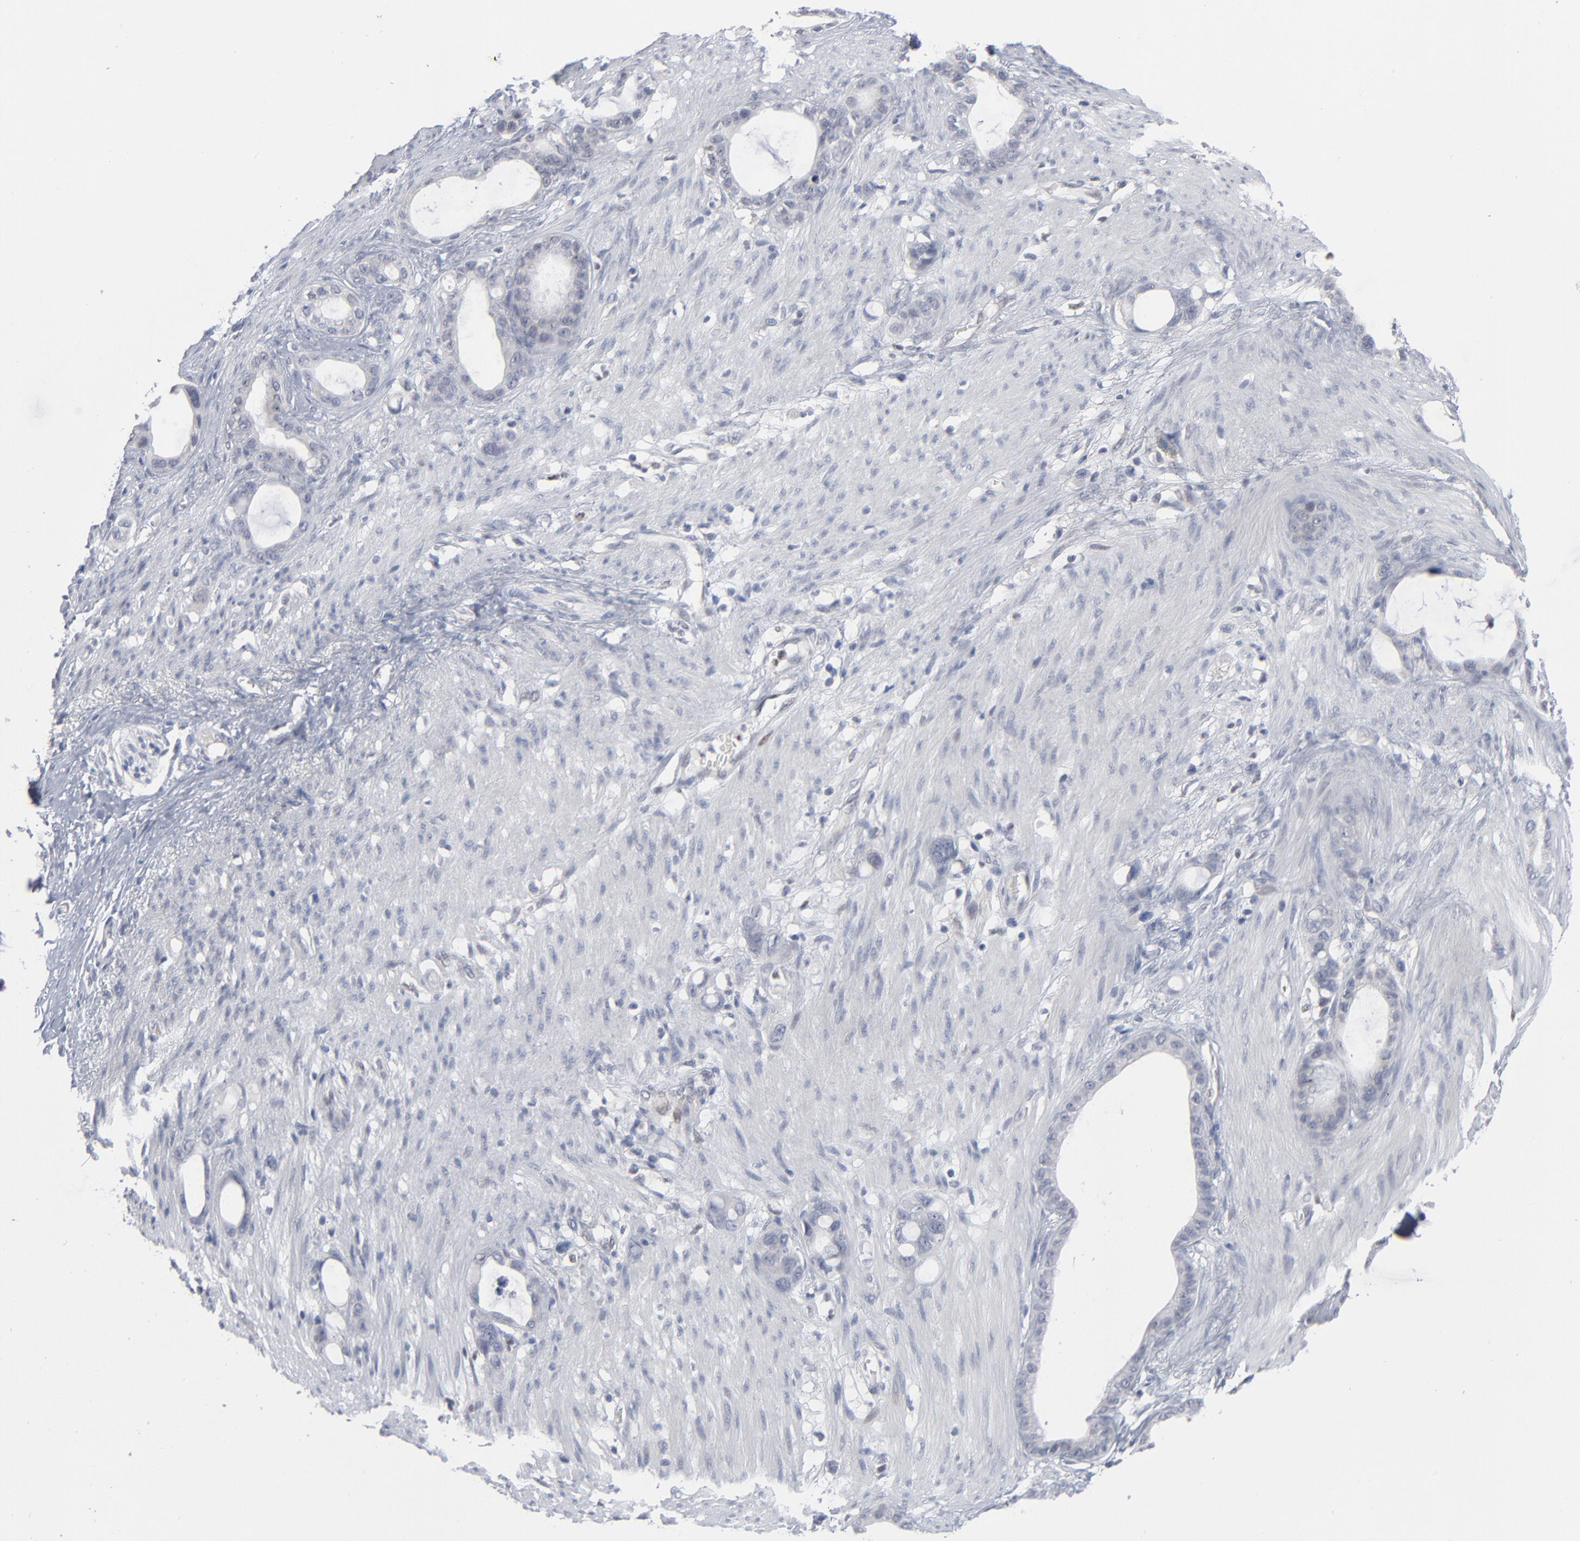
{"staining": {"intensity": "negative", "quantity": "none", "location": "none"}, "tissue": "stomach cancer", "cell_type": "Tumor cells", "image_type": "cancer", "snomed": [{"axis": "morphology", "description": "Adenocarcinoma, NOS"}, {"axis": "topography", "description": "Stomach"}], "caption": "Image shows no protein expression in tumor cells of stomach cancer tissue.", "gene": "FOXN2", "patient": {"sex": "female", "age": 75}}